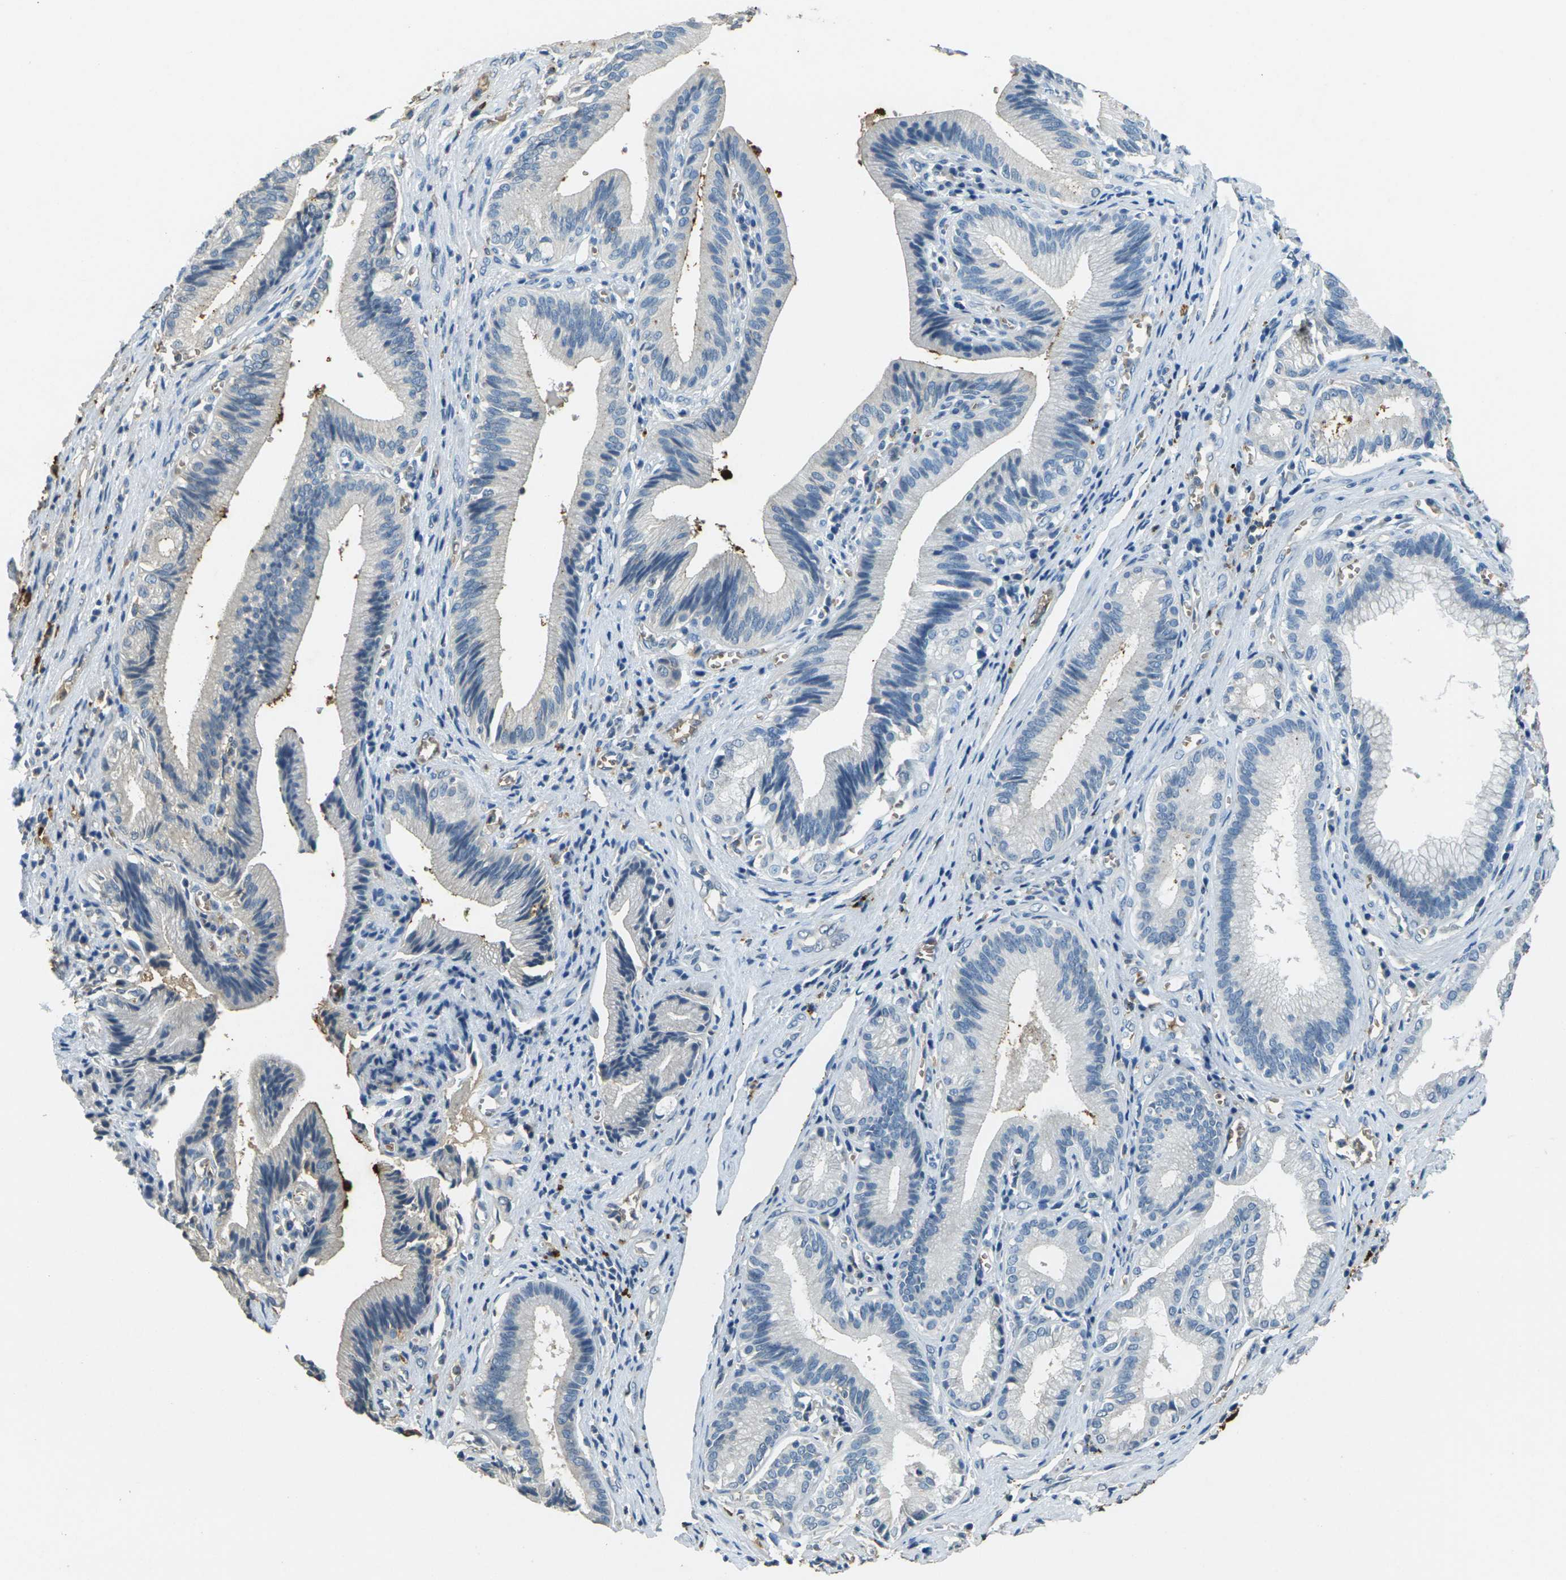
{"staining": {"intensity": "negative", "quantity": "none", "location": "none"}, "tissue": "pancreatic cancer", "cell_type": "Tumor cells", "image_type": "cancer", "snomed": [{"axis": "morphology", "description": "Adenocarcinoma, NOS"}, {"axis": "topography", "description": "Pancreas"}], "caption": "IHC of human adenocarcinoma (pancreatic) reveals no staining in tumor cells.", "gene": "HBB", "patient": {"sex": "female", "age": 75}}